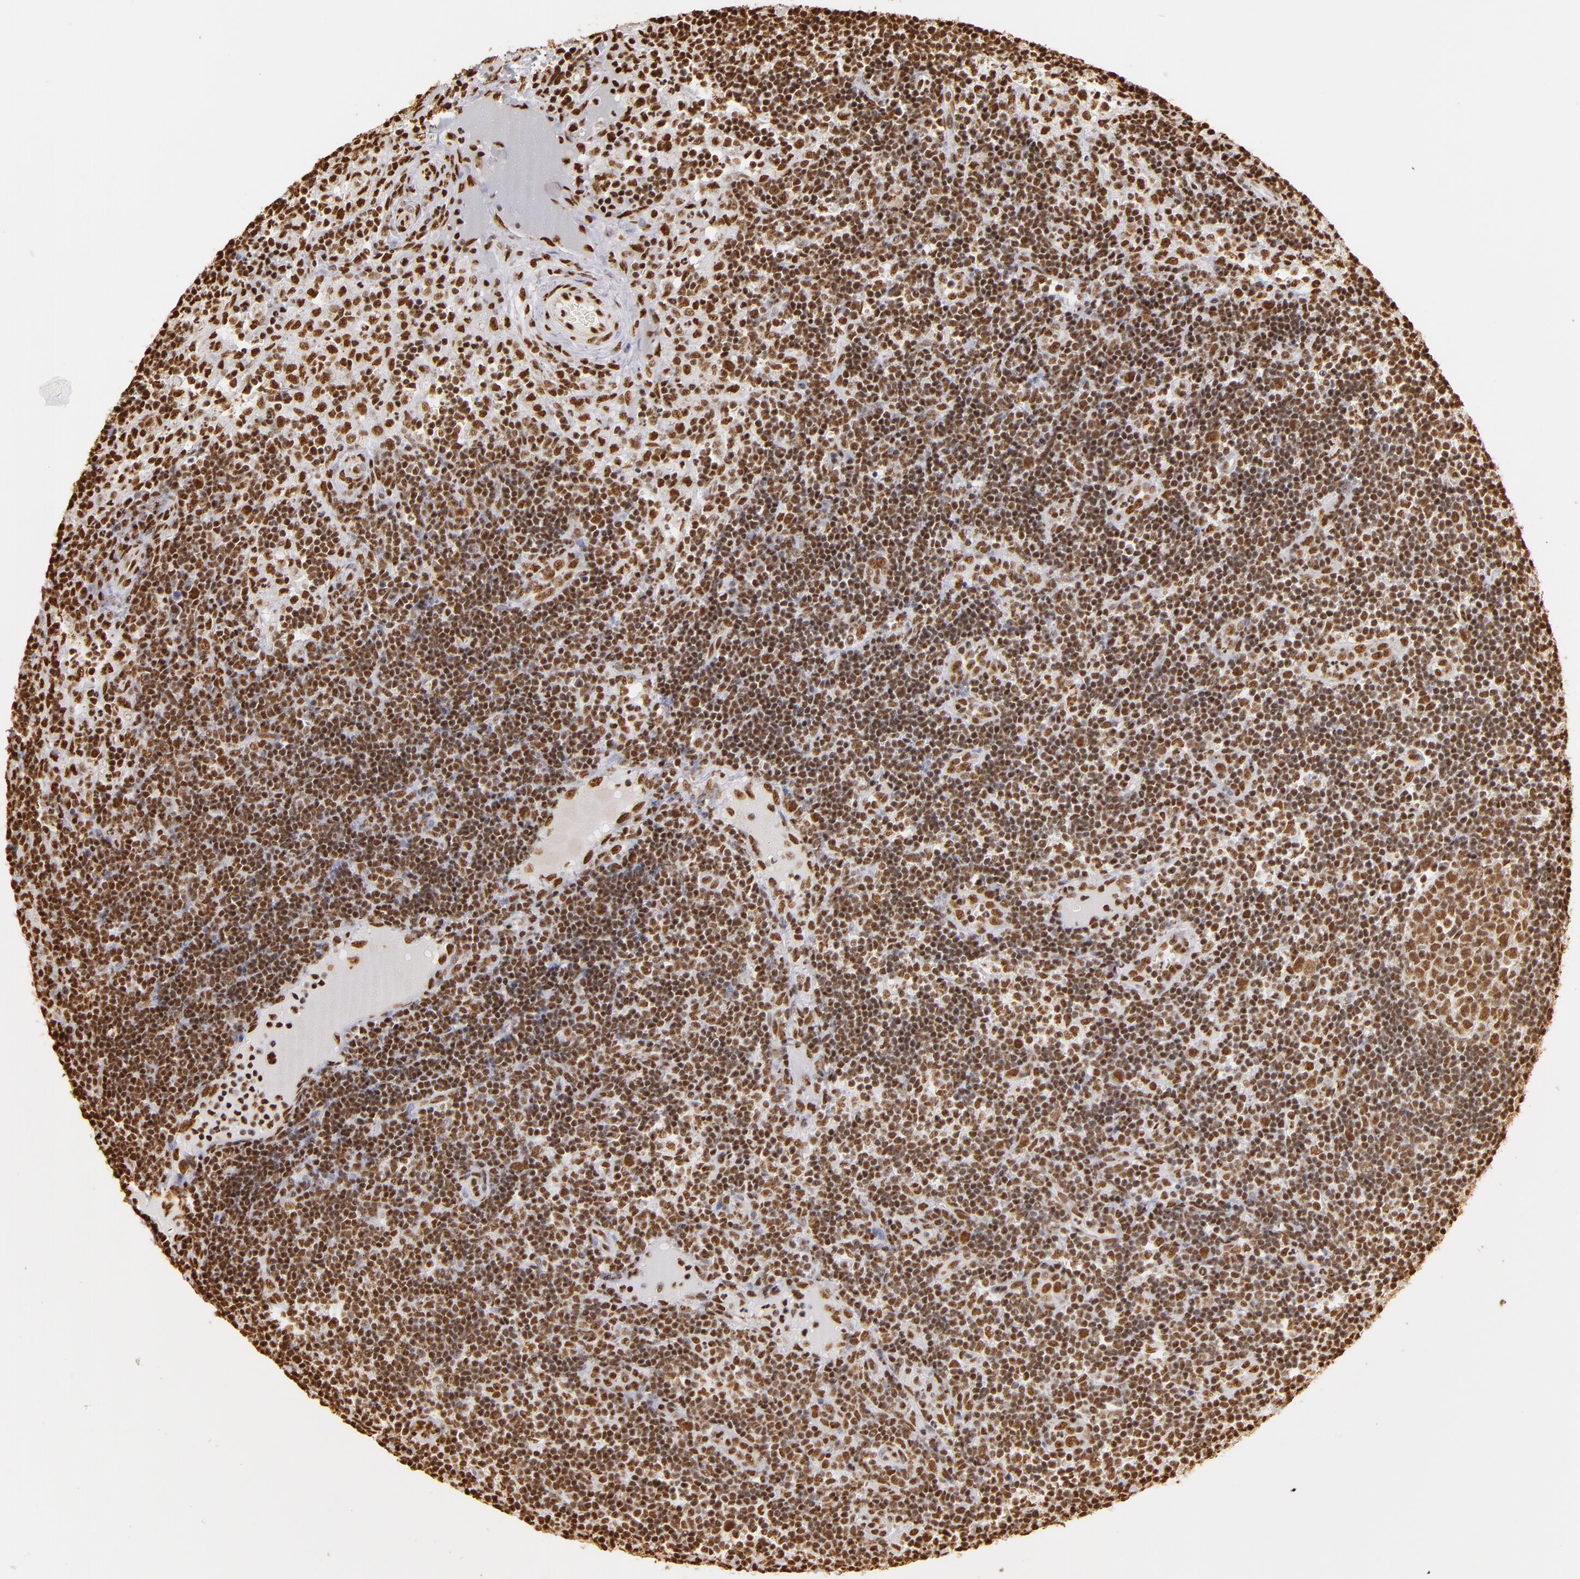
{"staining": {"intensity": "strong", "quantity": ">75%", "location": "nuclear"}, "tissue": "lymph node", "cell_type": "Germinal center cells", "image_type": "normal", "snomed": [{"axis": "morphology", "description": "Normal tissue, NOS"}, {"axis": "morphology", "description": "Inflammation, NOS"}, {"axis": "topography", "description": "Lymph node"}, {"axis": "topography", "description": "Salivary gland"}], "caption": "IHC photomicrograph of normal human lymph node stained for a protein (brown), which displays high levels of strong nuclear positivity in approximately >75% of germinal center cells.", "gene": "ILF3", "patient": {"sex": "male", "age": 3}}